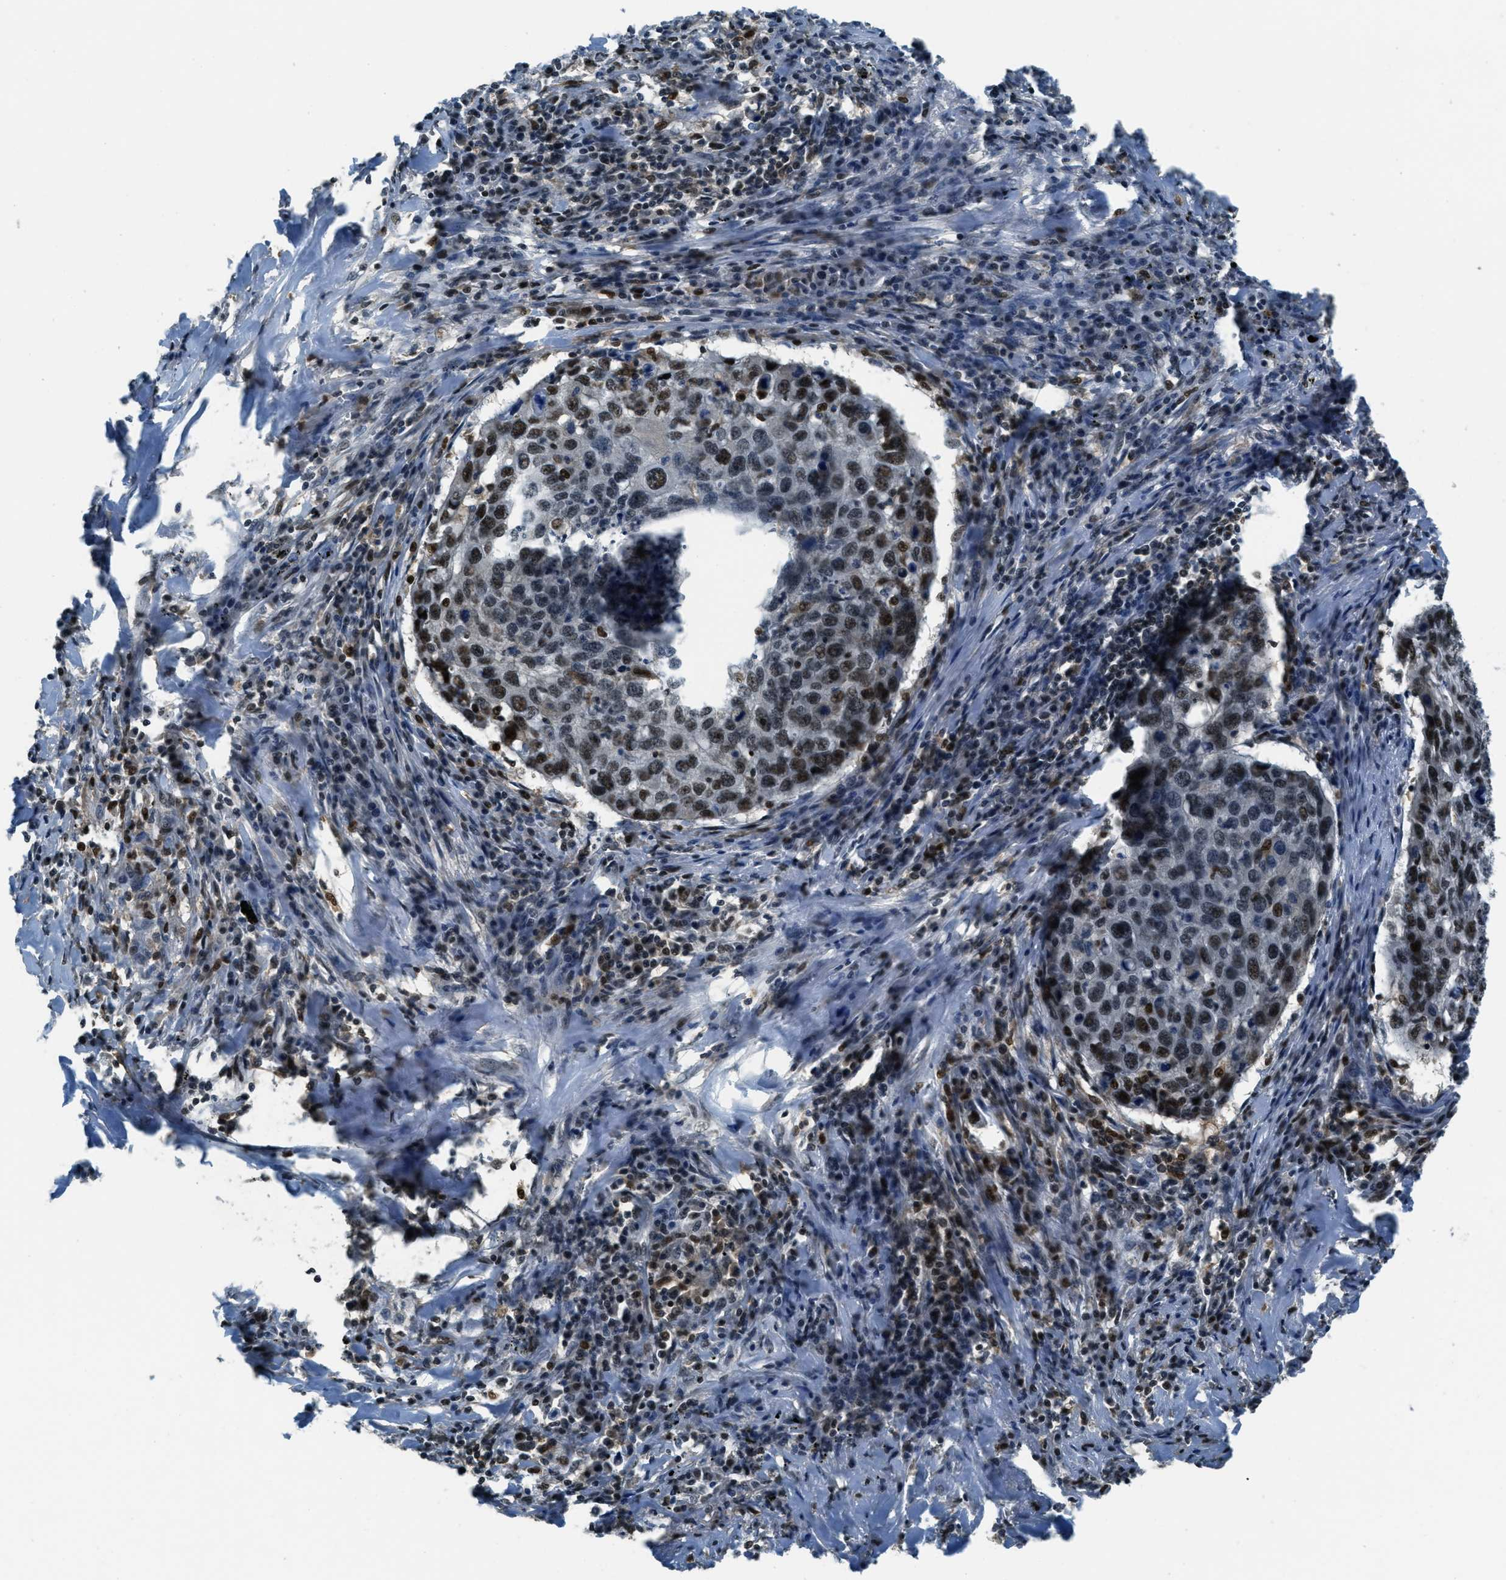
{"staining": {"intensity": "moderate", "quantity": ">75%", "location": "nuclear"}, "tissue": "lung cancer", "cell_type": "Tumor cells", "image_type": "cancer", "snomed": [{"axis": "morphology", "description": "Squamous cell carcinoma, NOS"}, {"axis": "topography", "description": "Lung"}], "caption": "IHC micrograph of neoplastic tissue: lung cancer stained using IHC shows medium levels of moderate protein expression localized specifically in the nuclear of tumor cells, appearing as a nuclear brown color.", "gene": "OGFR", "patient": {"sex": "female", "age": 63}}